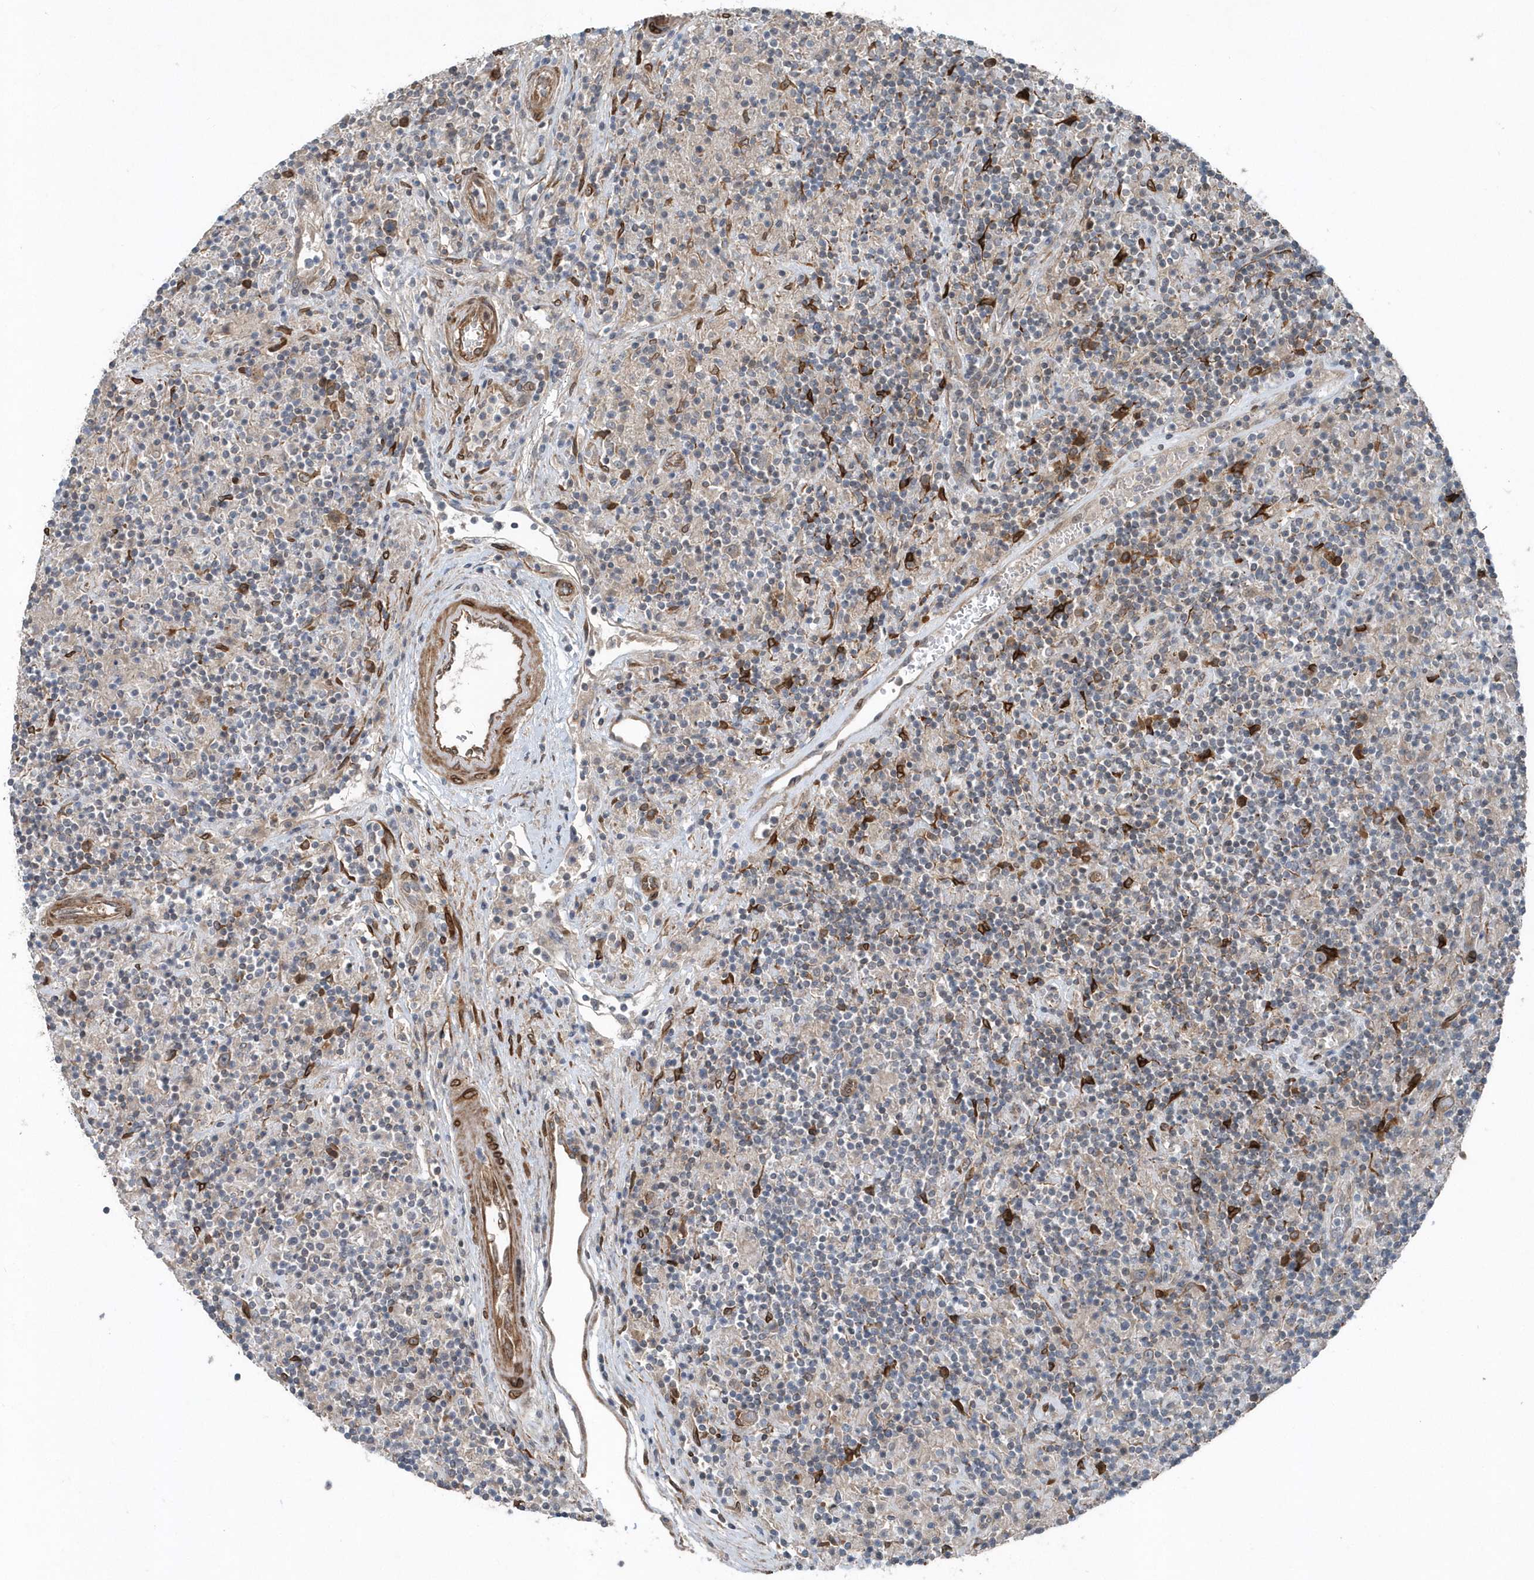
{"staining": {"intensity": "weak", "quantity": ">75%", "location": "cytoplasmic/membranous"}, "tissue": "lymphoma", "cell_type": "Tumor cells", "image_type": "cancer", "snomed": [{"axis": "morphology", "description": "Hodgkin's disease, NOS"}, {"axis": "topography", "description": "Lymph node"}], "caption": "Protein expression analysis of Hodgkin's disease displays weak cytoplasmic/membranous positivity in about >75% of tumor cells.", "gene": "MCC", "patient": {"sex": "male", "age": 70}}